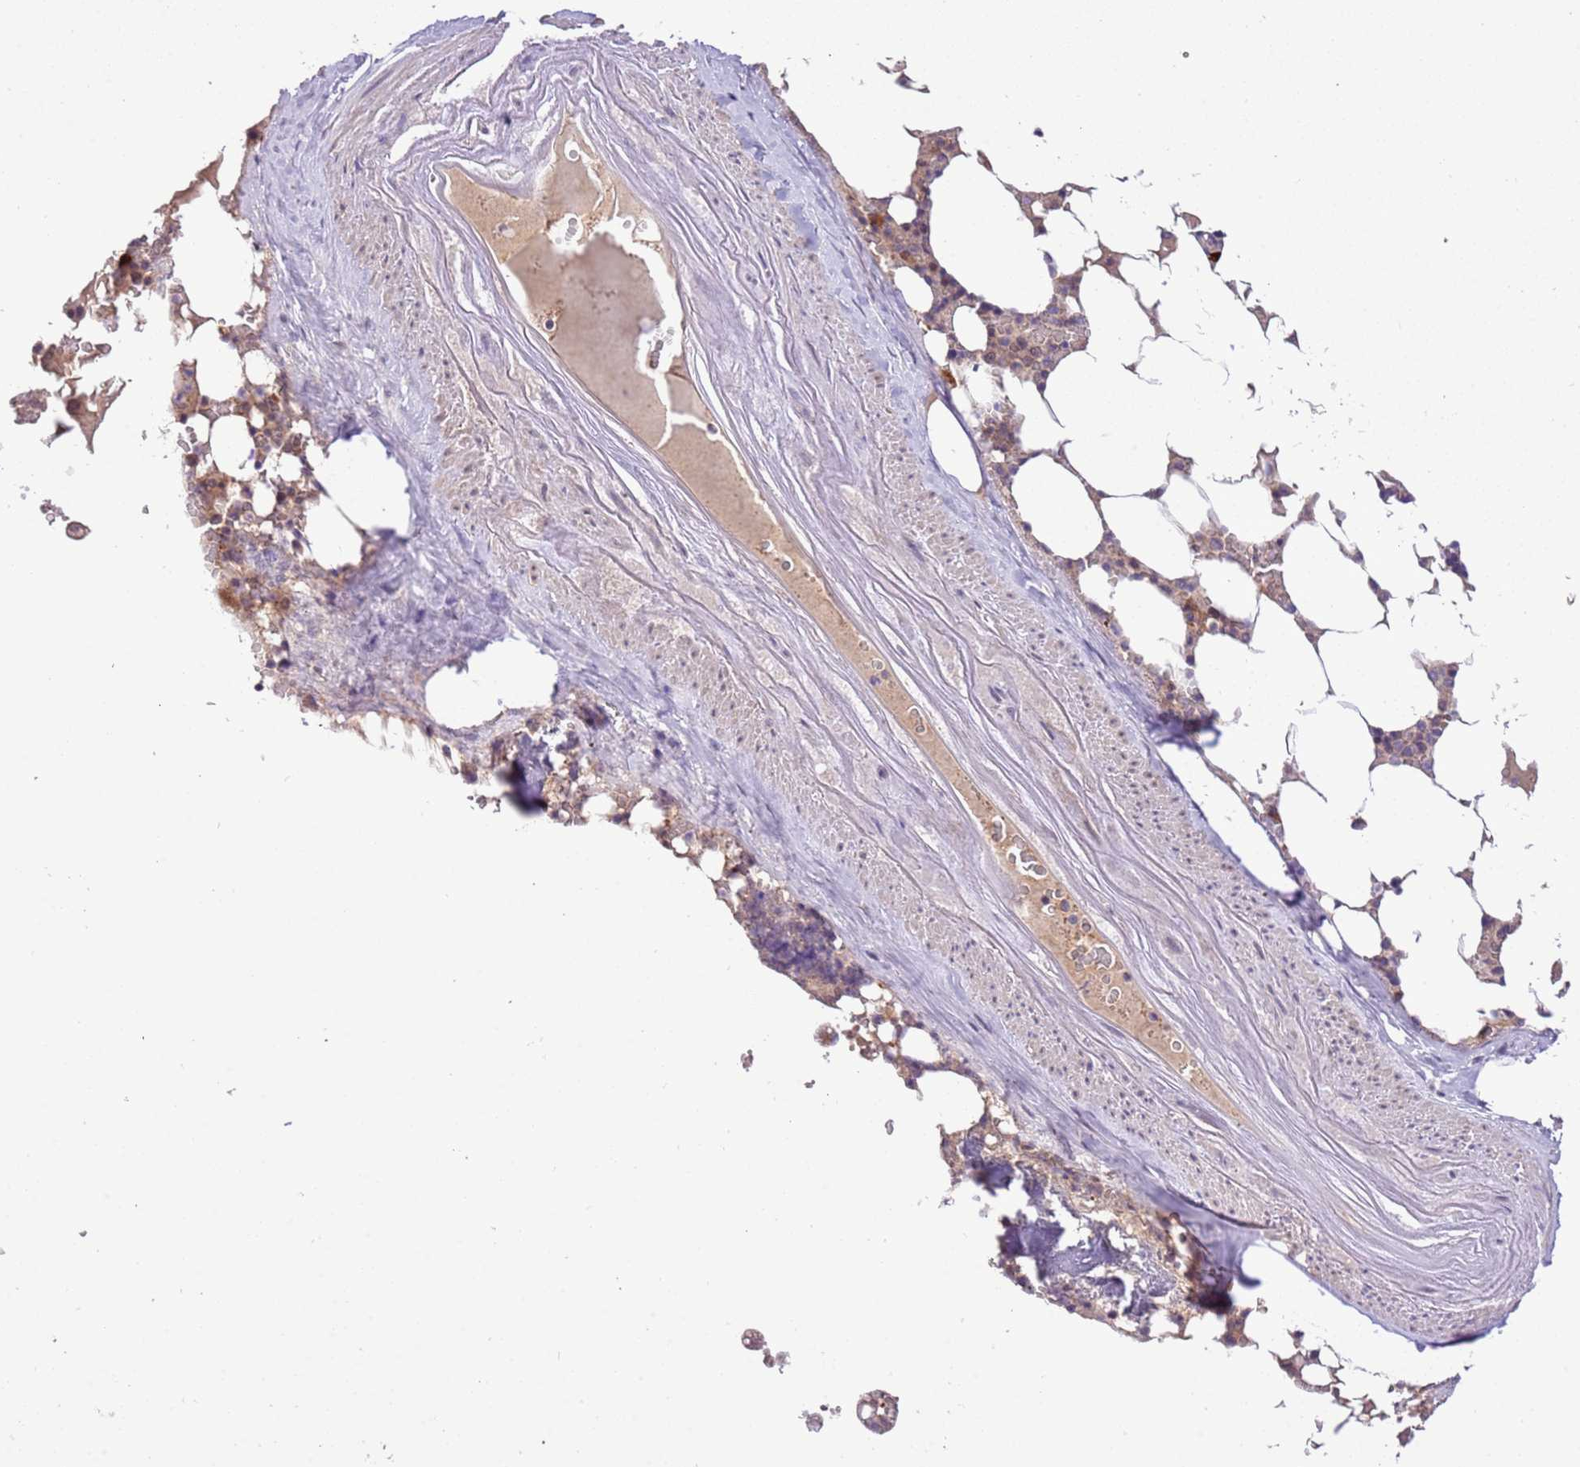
{"staining": {"intensity": "moderate", "quantity": "<25%", "location": "cytoplasmic/membranous"}, "tissue": "bone marrow", "cell_type": "Hematopoietic cells", "image_type": "normal", "snomed": [{"axis": "morphology", "description": "Normal tissue, NOS"}, {"axis": "topography", "description": "Bone marrow"}], "caption": "This is a micrograph of immunohistochemistry staining of normal bone marrow, which shows moderate staining in the cytoplasmic/membranous of hematopoietic cells.", "gene": "MAGEF1", "patient": {"sex": "male", "age": 64}}